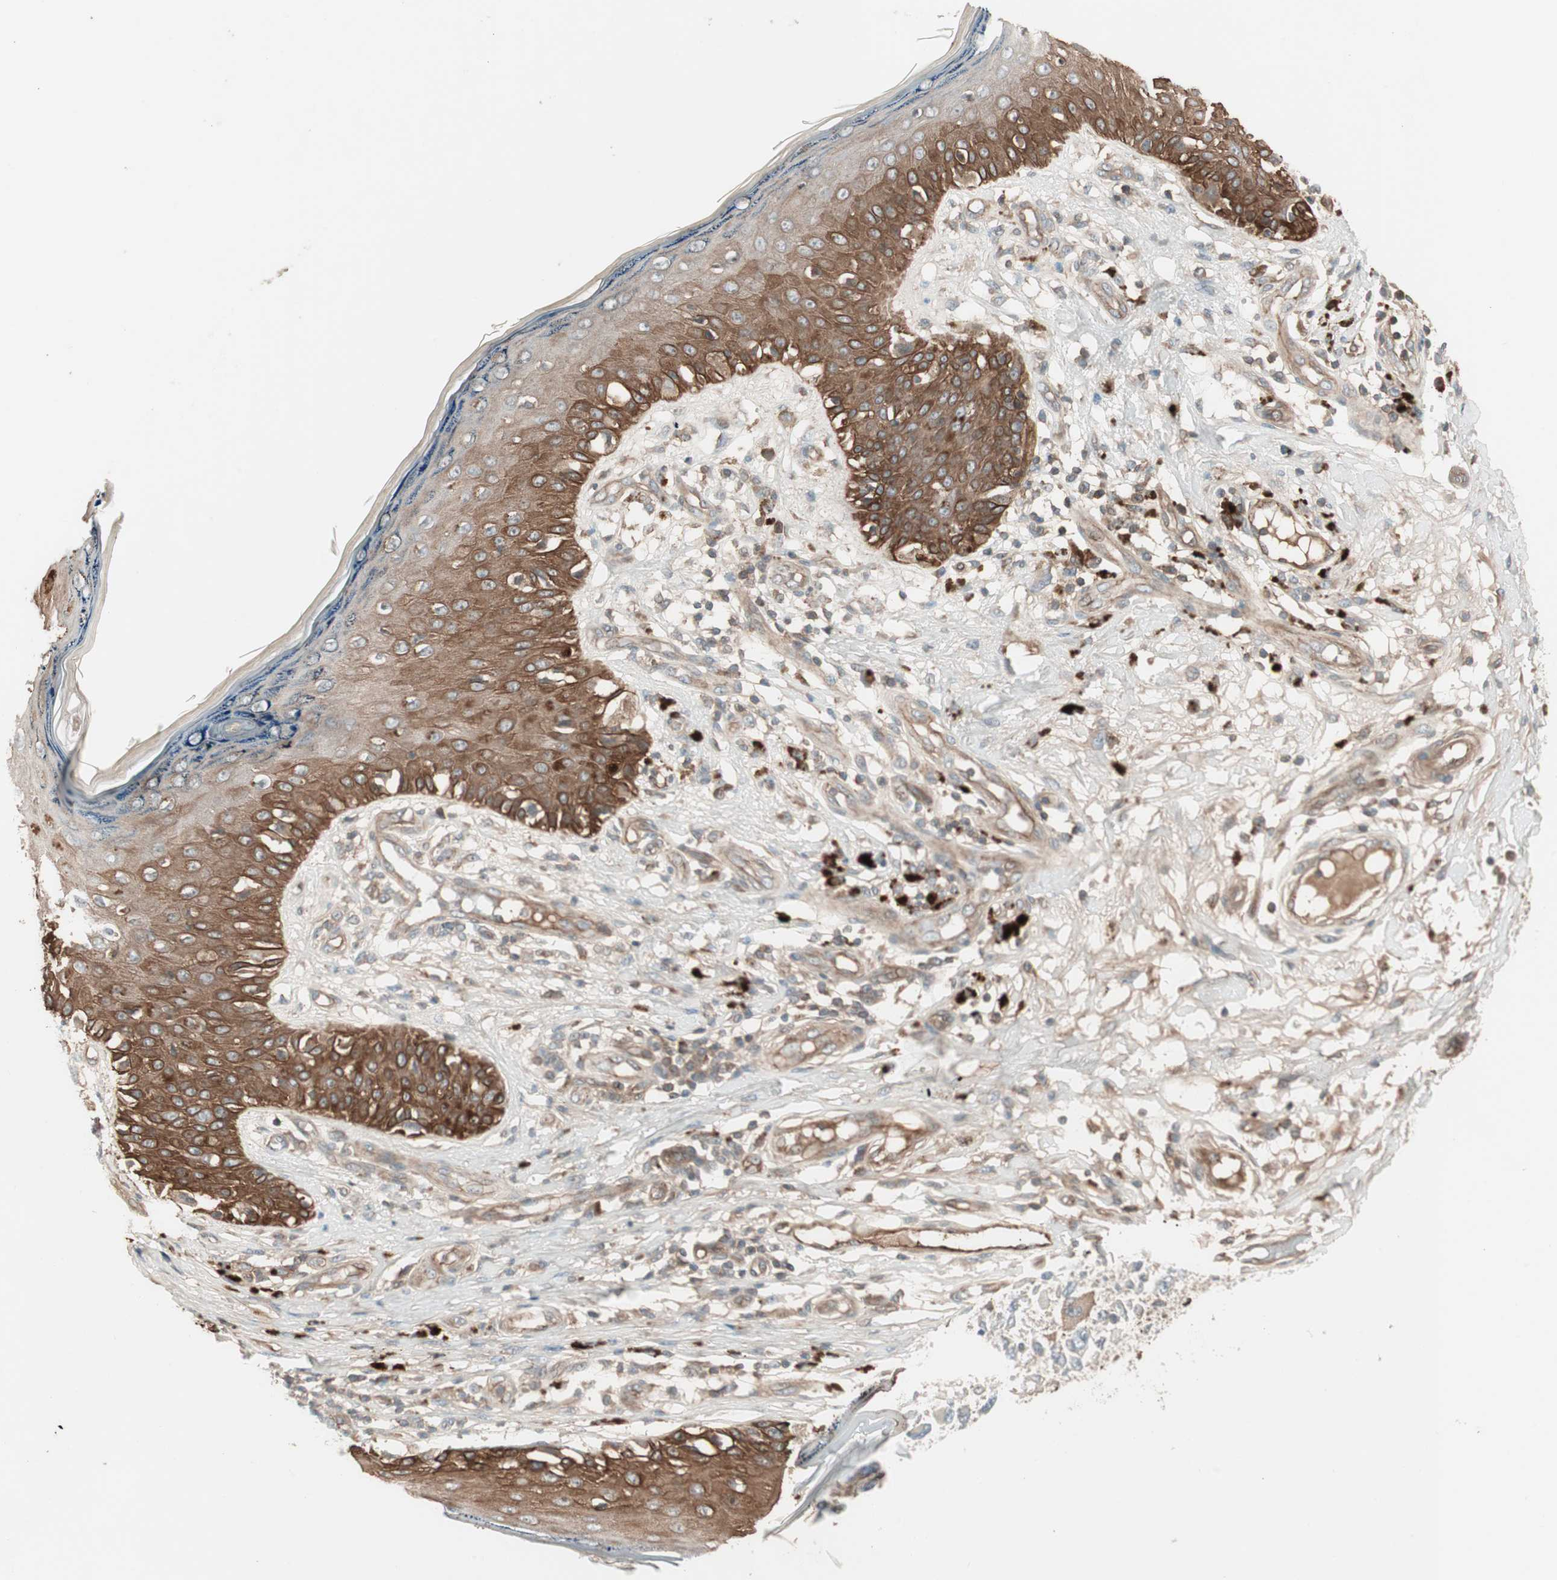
{"staining": {"intensity": "moderate", "quantity": ">75%", "location": "cytoplasmic/membranous"}, "tissue": "melanoma", "cell_type": "Tumor cells", "image_type": "cancer", "snomed": [{"axis": "morphology", "description": "Malignant melanoma, NOS"}, {"axis": "topography", "description": "Skin"}], "caption": "A histopathology image of human malignant melanoma stained for a protein shows moderate cytoplasmic/membranous brown staining in tumor cells.", "gene": "TFPI", "patient": {"sex": "female", "age": 81}}